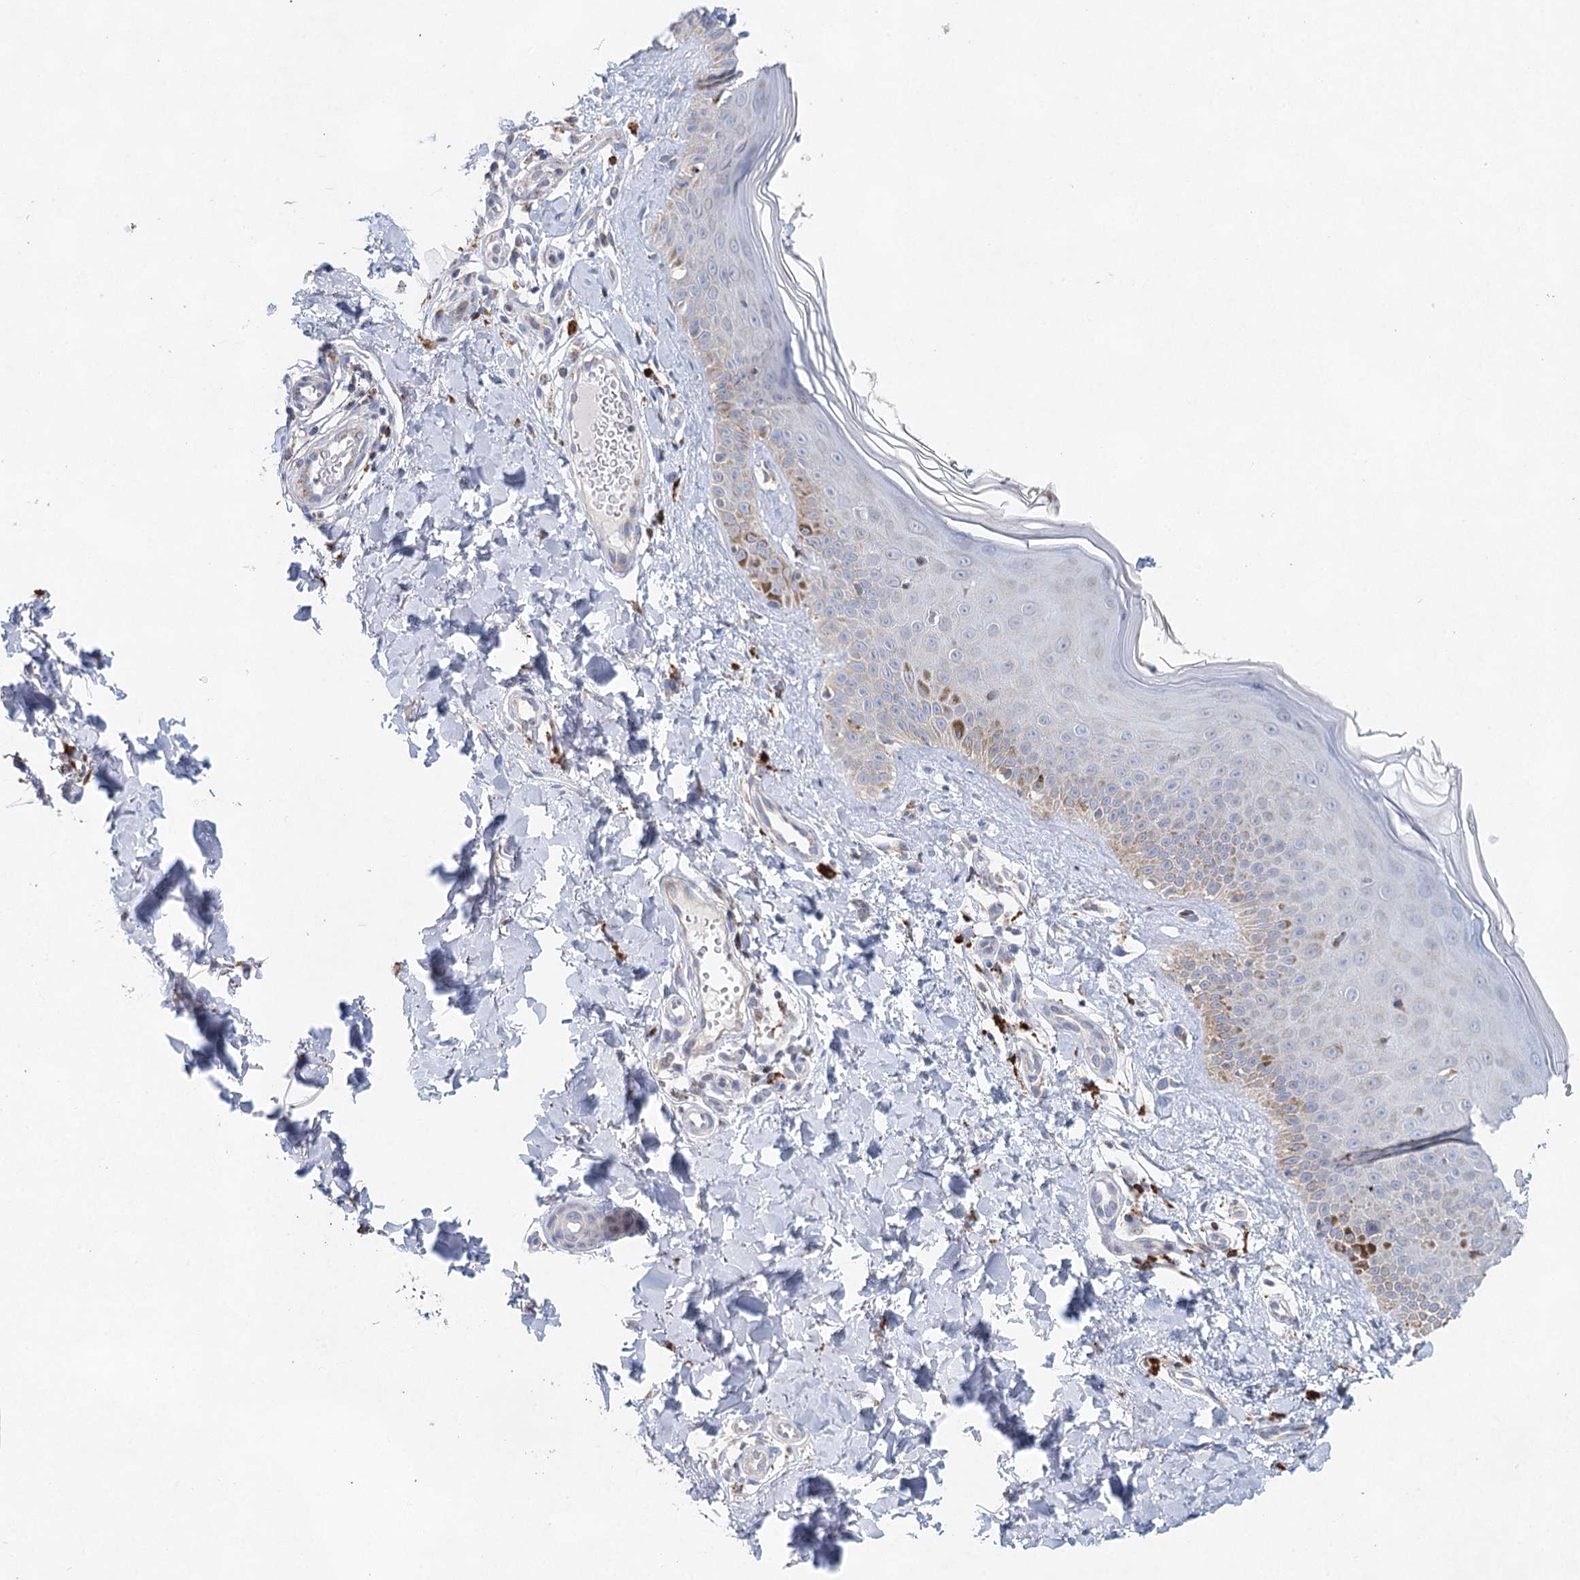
{"staining": {"intensity": "negative", "quantity": "none", "location": "none"}, "tissue": "skin", "cell_type": "Fibroblasts", "image_type": "normal", "snomed": [{"axis": "morphology", "description": "Normal tissue, NOS"}, {"axis": "topography", "description": "Skin"}], "caption": "The immunohistochemistry histopathology image has no significant positivity in fibroblasts of skin. (DAB (3,3'-diaminobenzidine) immunohistochemistry (IHC), high magnification).", "gene": "XPO6", "patient": {"sex": "male", "age": 52}}